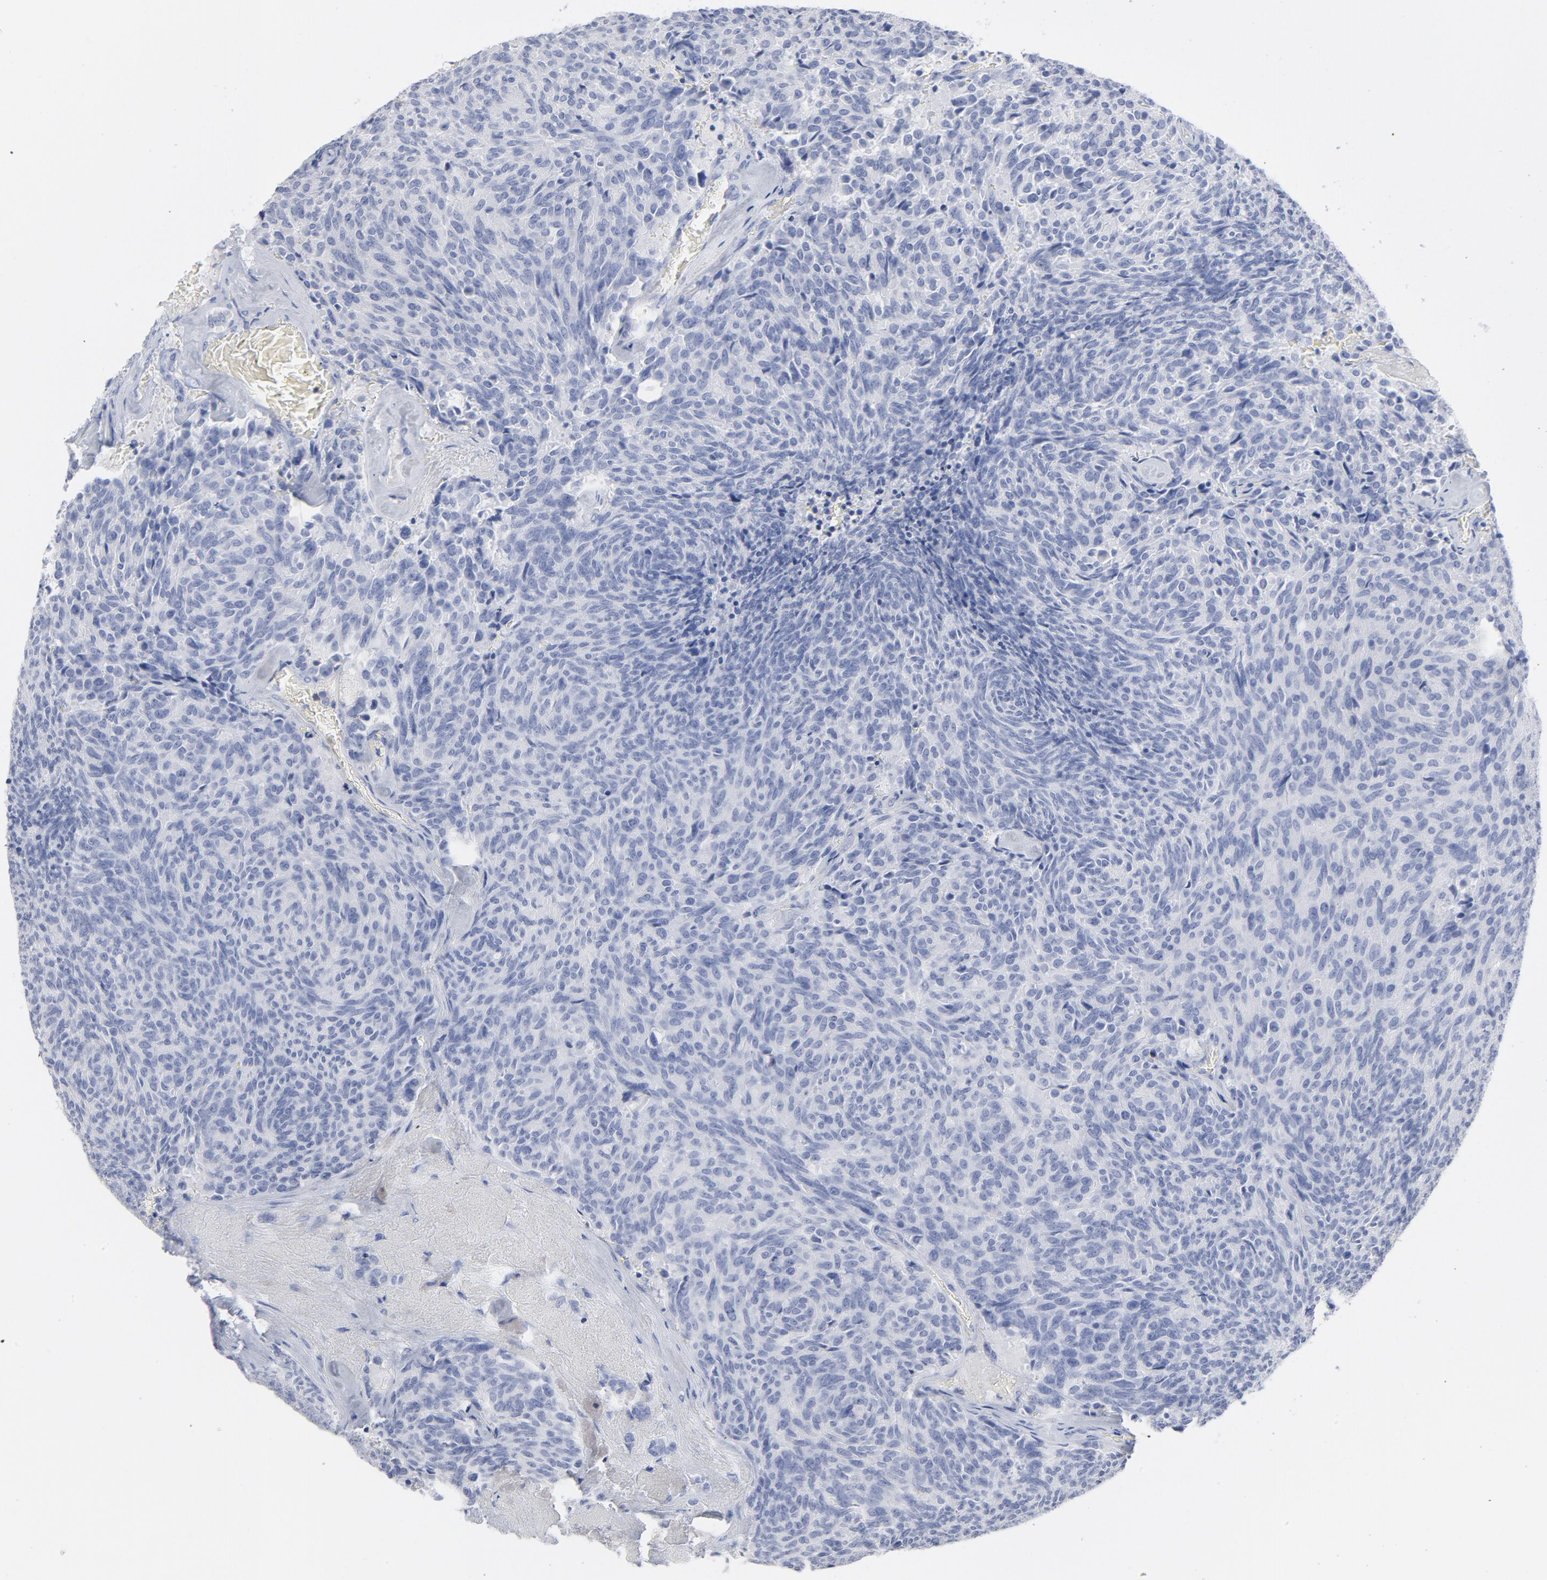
{"staining": {"intensity": "negative", "quantity": "none", "location": "none"}, "tissue": "carcinoid", "cell_type": "Tumor cells", "image_type": "cancer", "snomed": [{"axis": "morphology", "description": "Carcinoid, malignant, NOS"}, {"axis": "topography", "description": "Pancreas"}], "caption": "Human carcinoid stained for a protein using immunohistochemistry reveals no staining in tumor cells.", "gene": "P2RY8", "patient": {"sex": "female", "age": 54}}